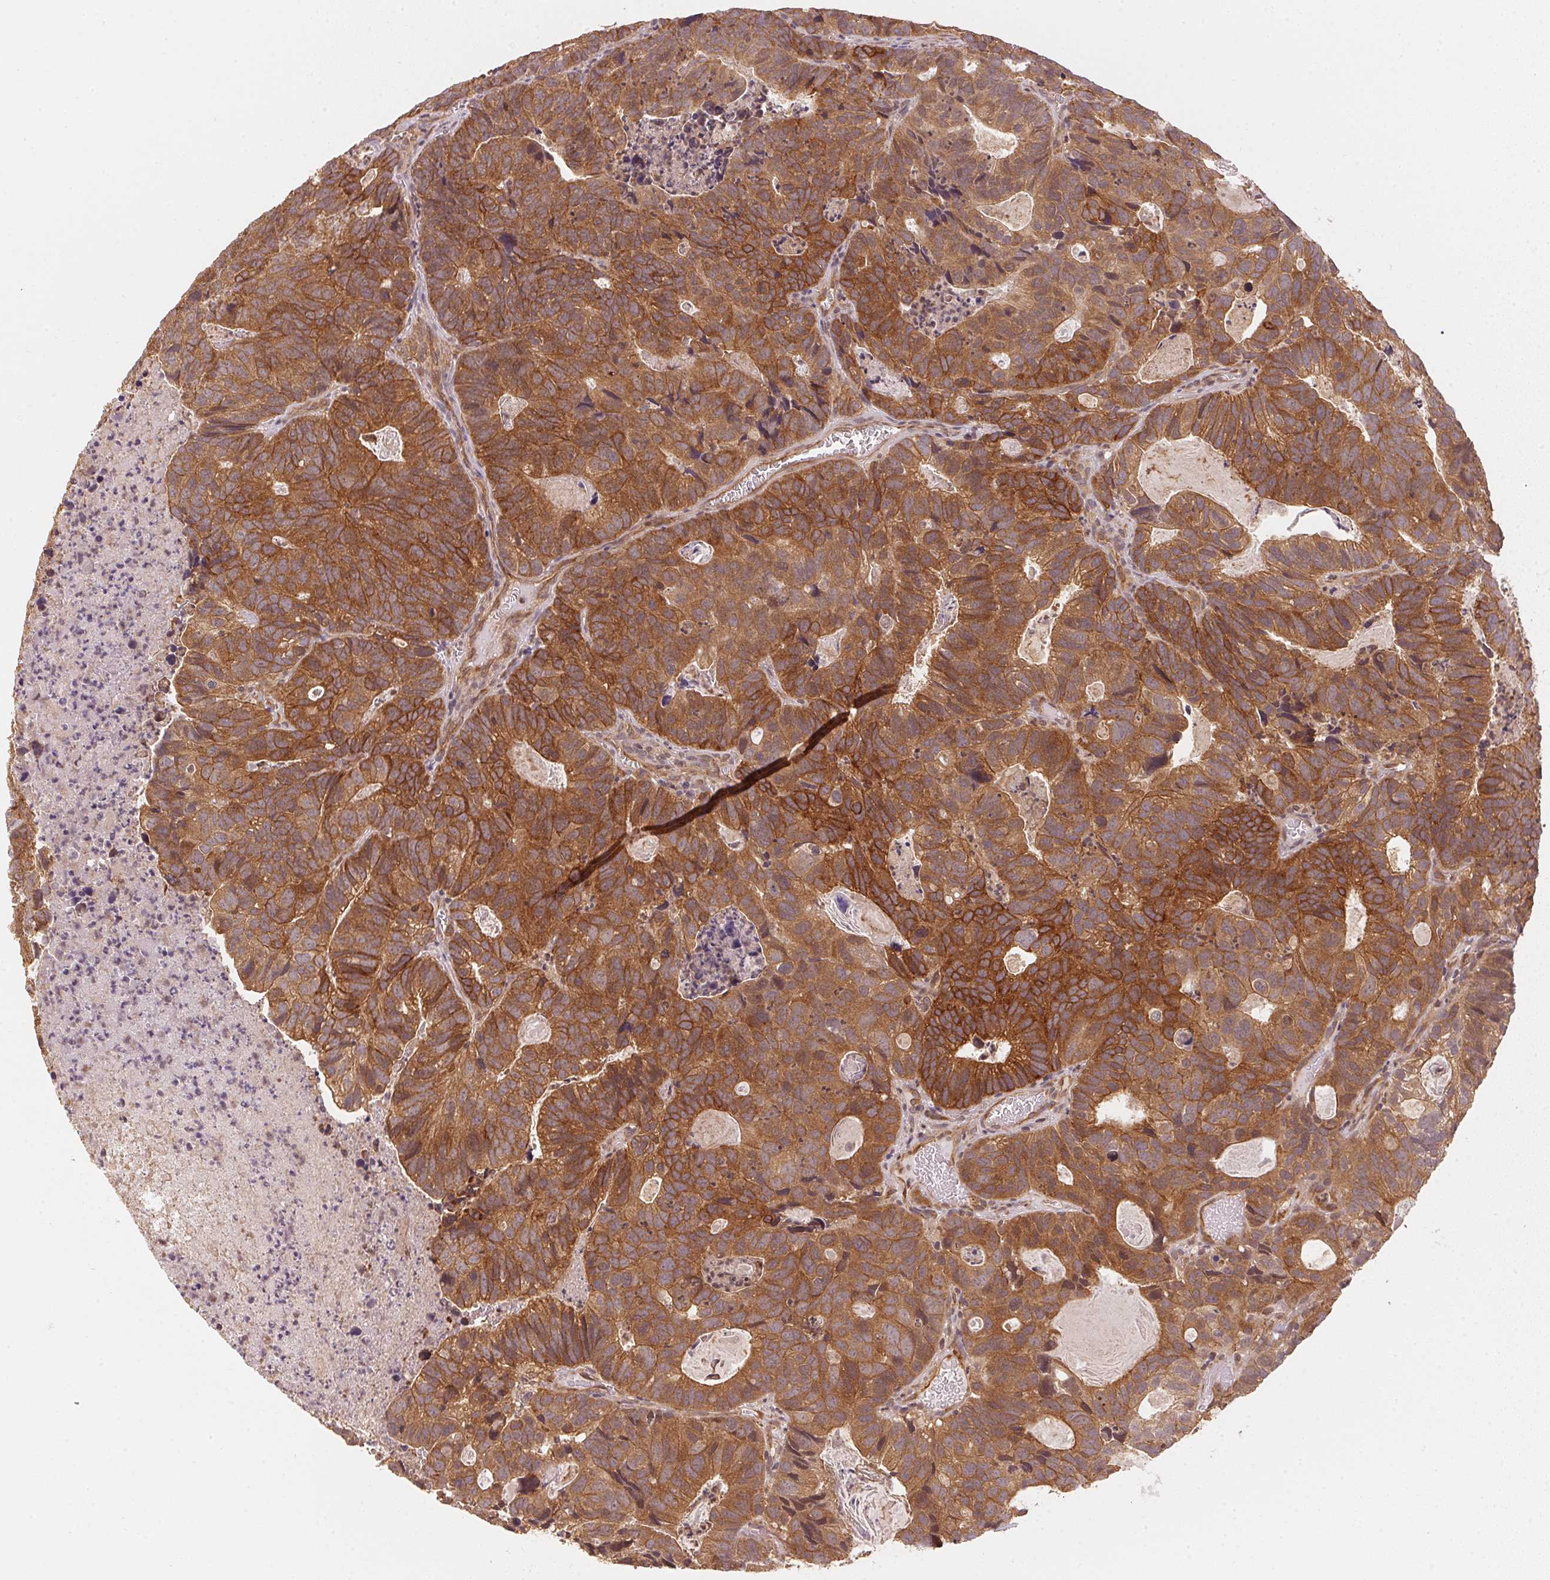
{"staining": {"intensity": "strong", "quantity": ">75%", "location": "cytoplasmic/membranous"}, "tissue": "head and neck cancer", "cell_type": "Tumor cells", "image_type": "cancer", "snomed": [{"axis": "morphology", "description": "Adenocarcinoma, NOS"}, {"axis": "topography", "description": "Head-Neck"}], "caption": "Immunohistochemistry (IHC) of human adenocarcinoma (head and neck) shows high levels of strong cytoplasmic/membranous expression in about >75% of tumor cells.", "gene": "STRN4", "patient": {"sex": "male", "age": 62}}